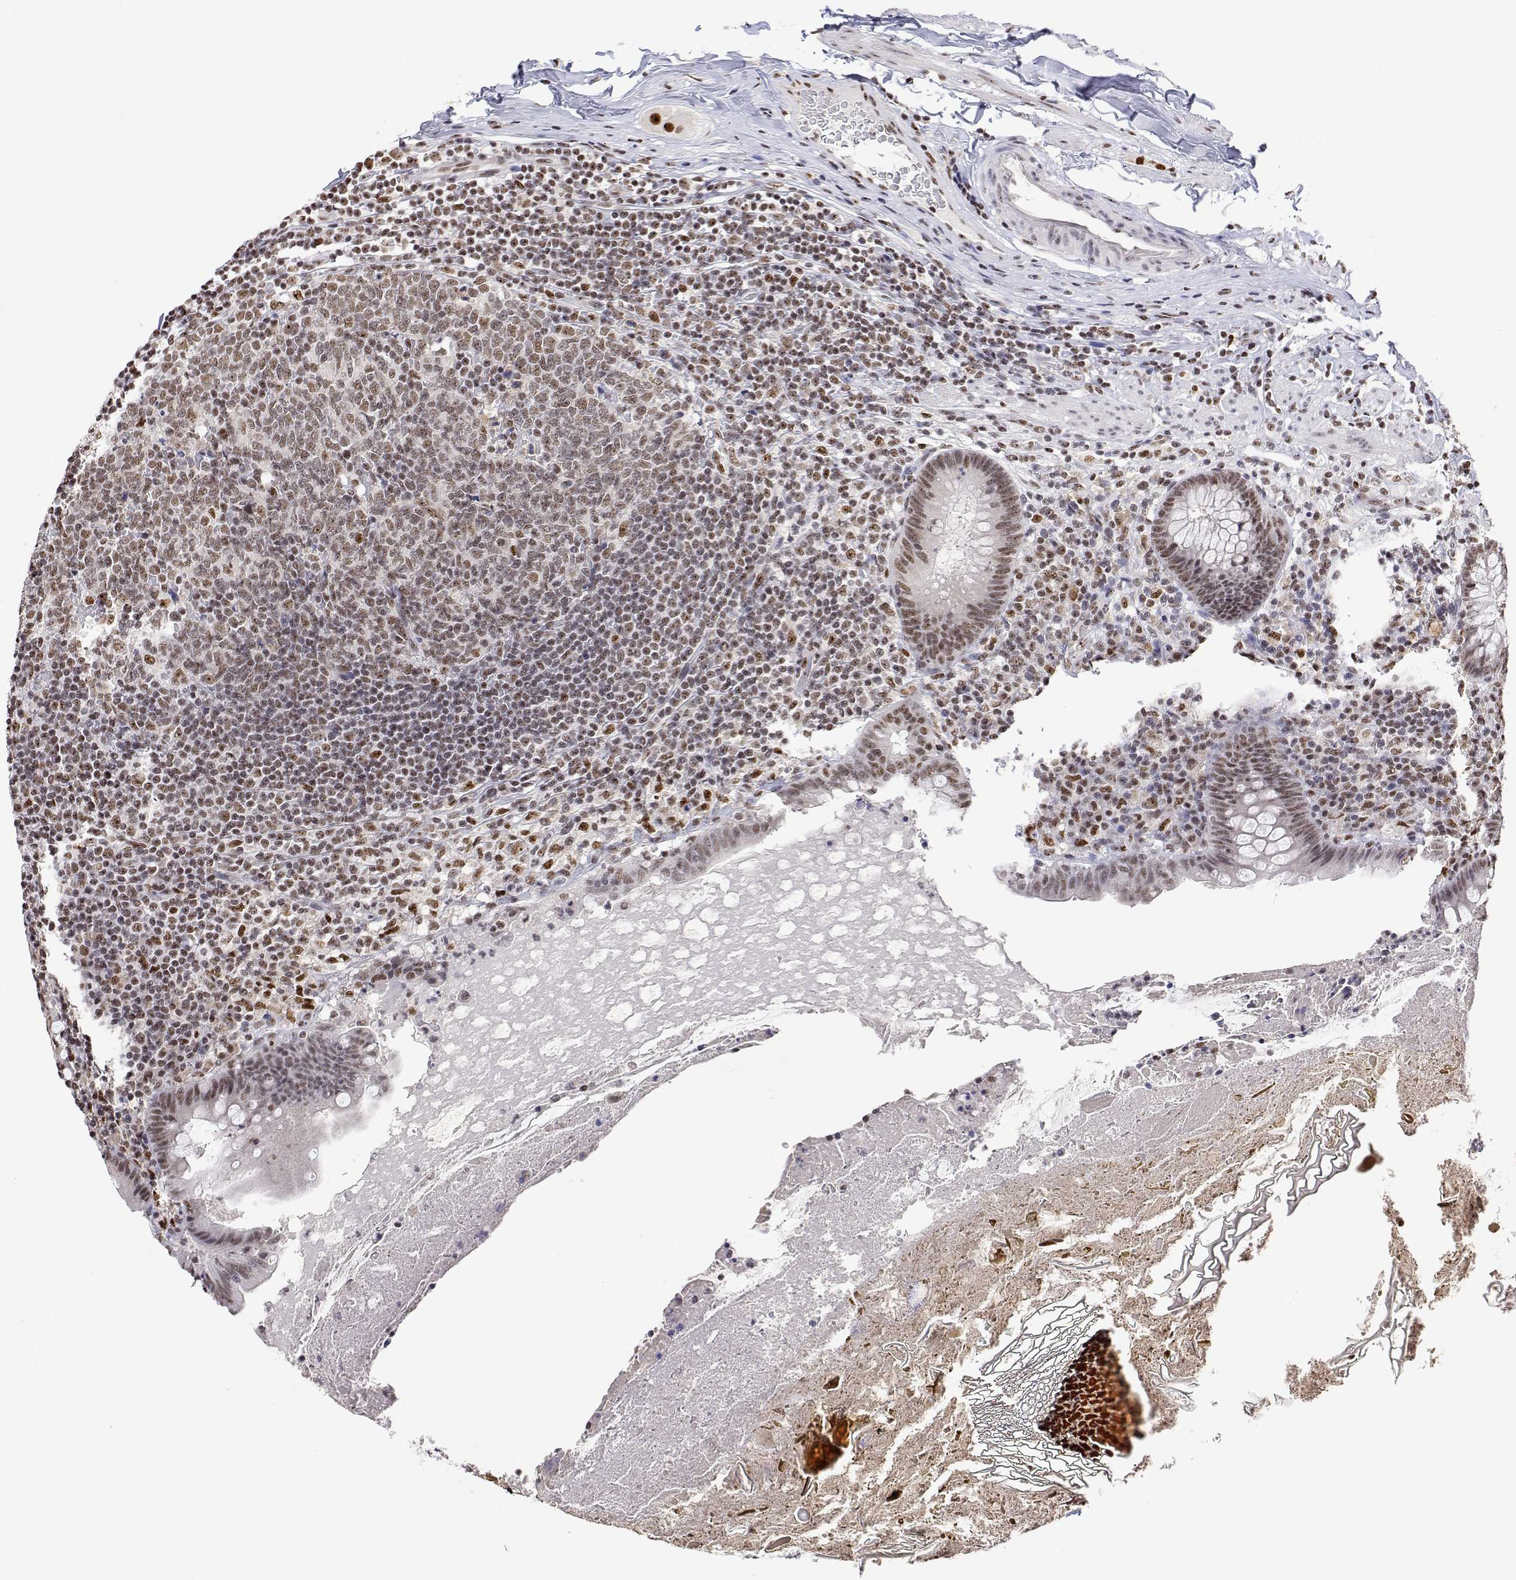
{"staining": {"intensity": "moderate", "quantity": ">75%", "location": "nuclear"}, "tissue": "appendix", "cell_type": "Glandular cells", "image_type": "normal", "snomed": [{"axis": "morphology", "description": "Normal tissue, NOS"}, {"axis": "topography", "description": "Appendix"}], "caption": "DAB immunohistochemical staining of benign appendix reveals moderate nuclear protein expression in about >75% of glandular cells.", "gene": "ADAR", "patient": {"sex": "male", "age": 47}}